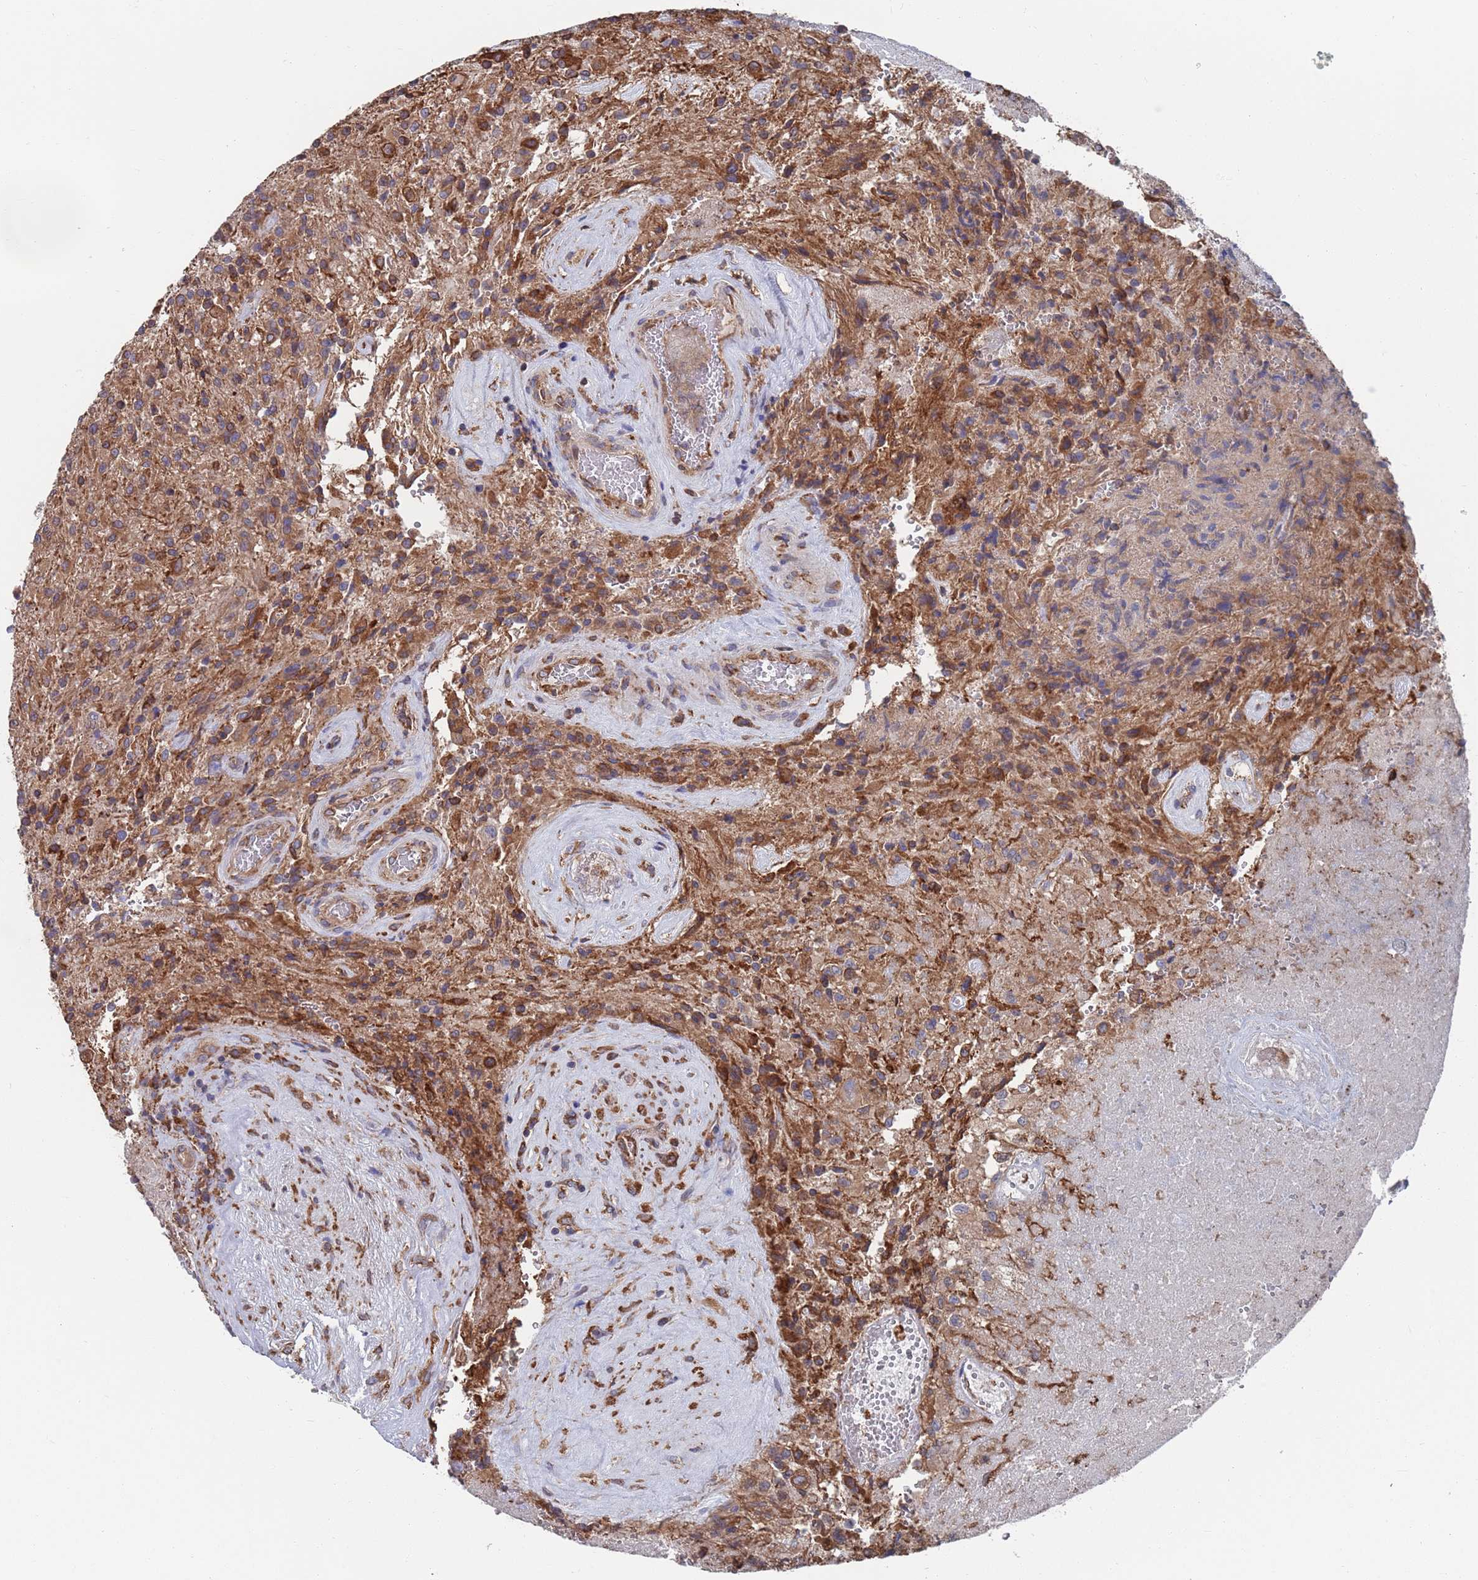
{"staining": {"intensity": "moderate", "quantity": ">75%", "location": "cytoplasmic/membranous"}, "tissue": "glioma", "cell_type": "Tumor cells", "image_type": "cancer", "snomed": [{"axis": "morphology", "description": "Normal tissue, NOS"}, {"axis": "morphology", "description": "Glioma, malignant, High grade"}, {"axis": "topography", "description": "Cerebral cortex"}], "caption": "This photomicrograph reveals immunohistochemistry (IHC) staining of glioma, with medium moderate cytoplasmic/membranous expression in about >75% of tumor cells.", "gene": "GID8", "patient": {"sex": "male", "age": 56}}